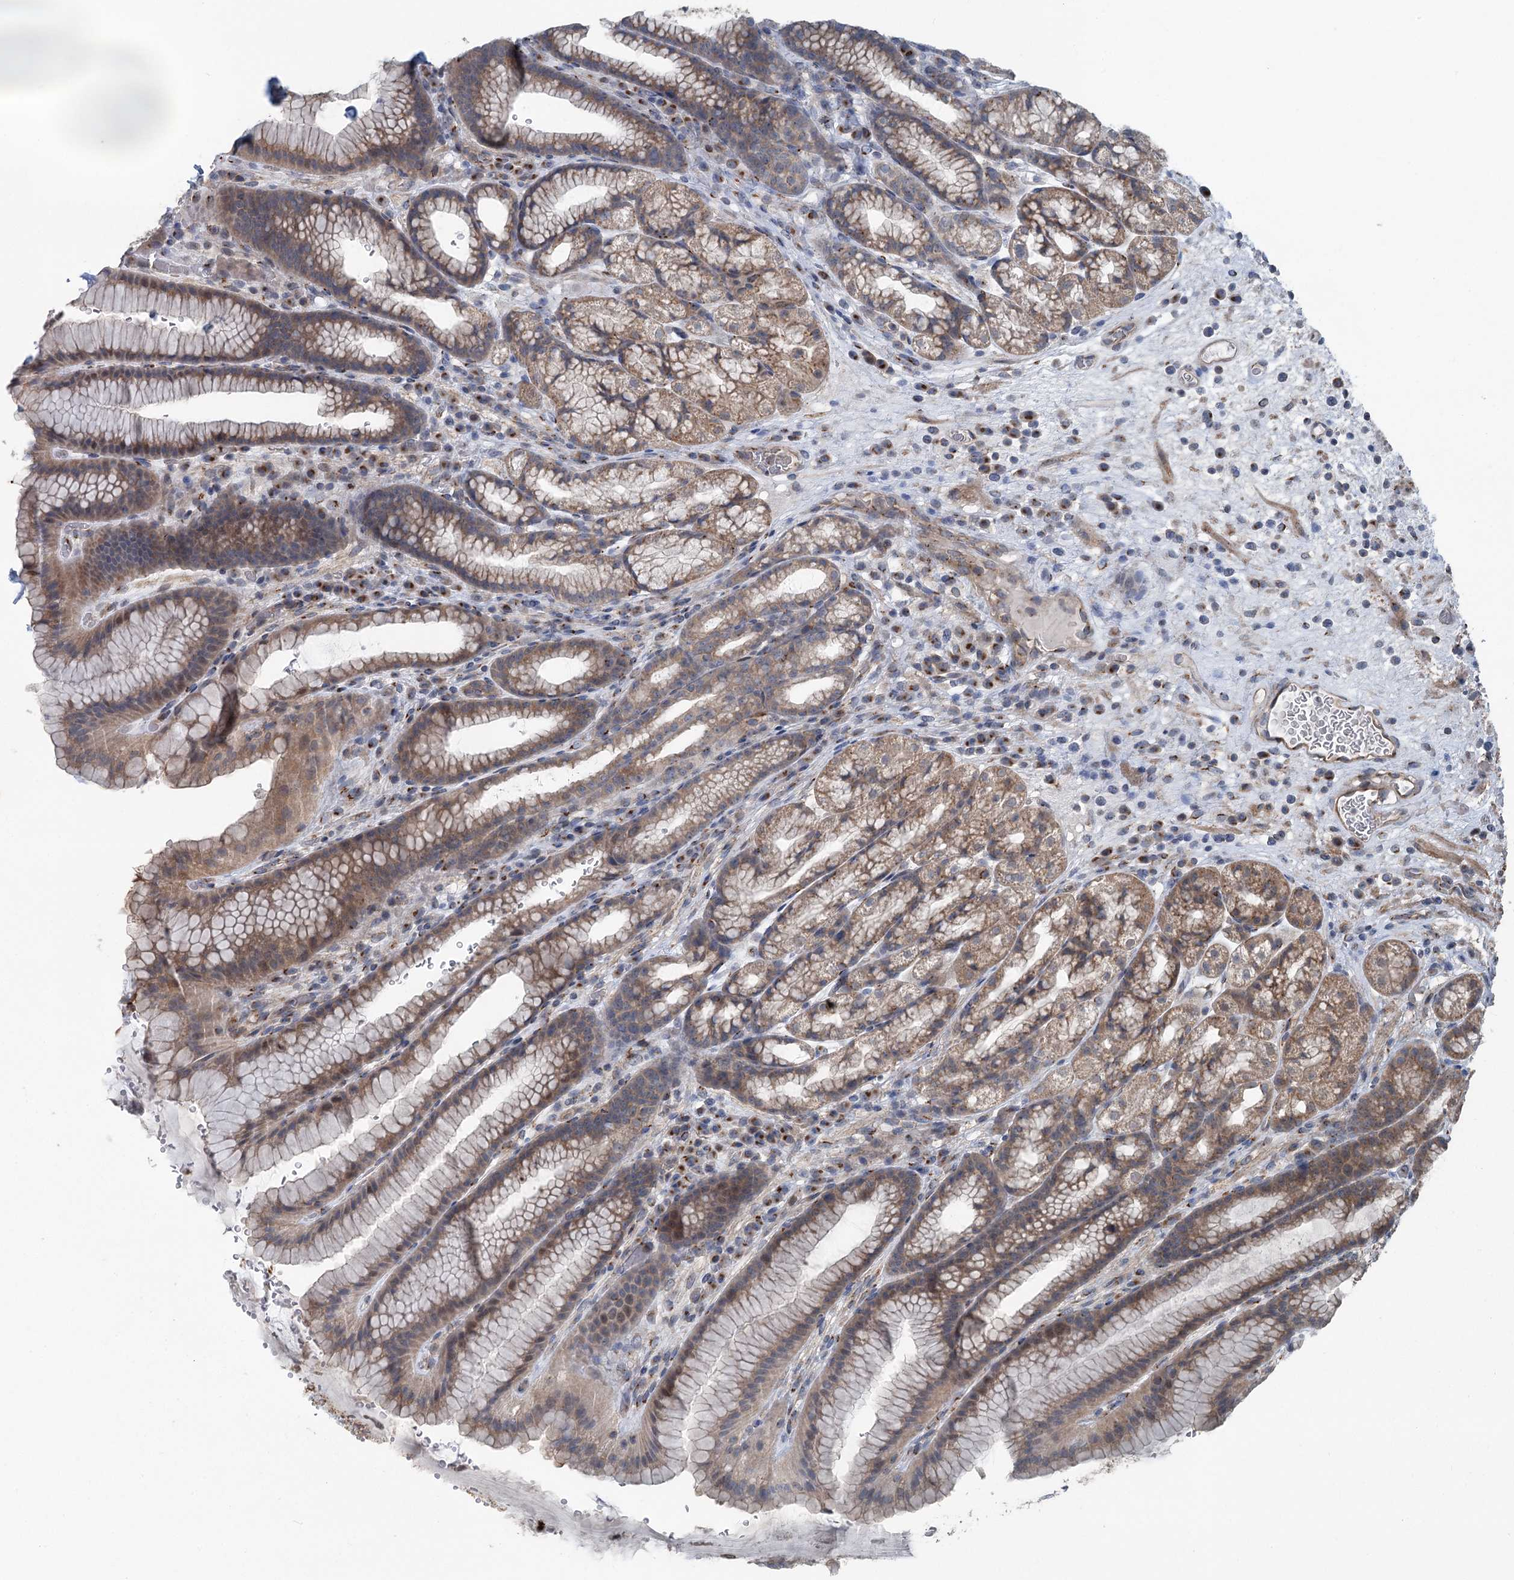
{"staining": {"intensity": "strong", "quantity": "25%-75%", "location": "cytoplasmic/membranous"}, "tissue": "stomach", "cell_type": "Glandular cells", "image_type": "normal", "snomed": [{"axis": "morphology", "description": "Normal tissue, NOS"}, {"axis": "morphology", "description": "Adenocarcinoma, NOS"}, {"axis": "topography", "description": "Stomach"}], "caption": "Strong cytoplasmic/membranous positivity is present in about 25%-75% of glandular cells in benign stomach.", "gene": "ITIH5", "patient": {"sex": "male", "age": 57}}